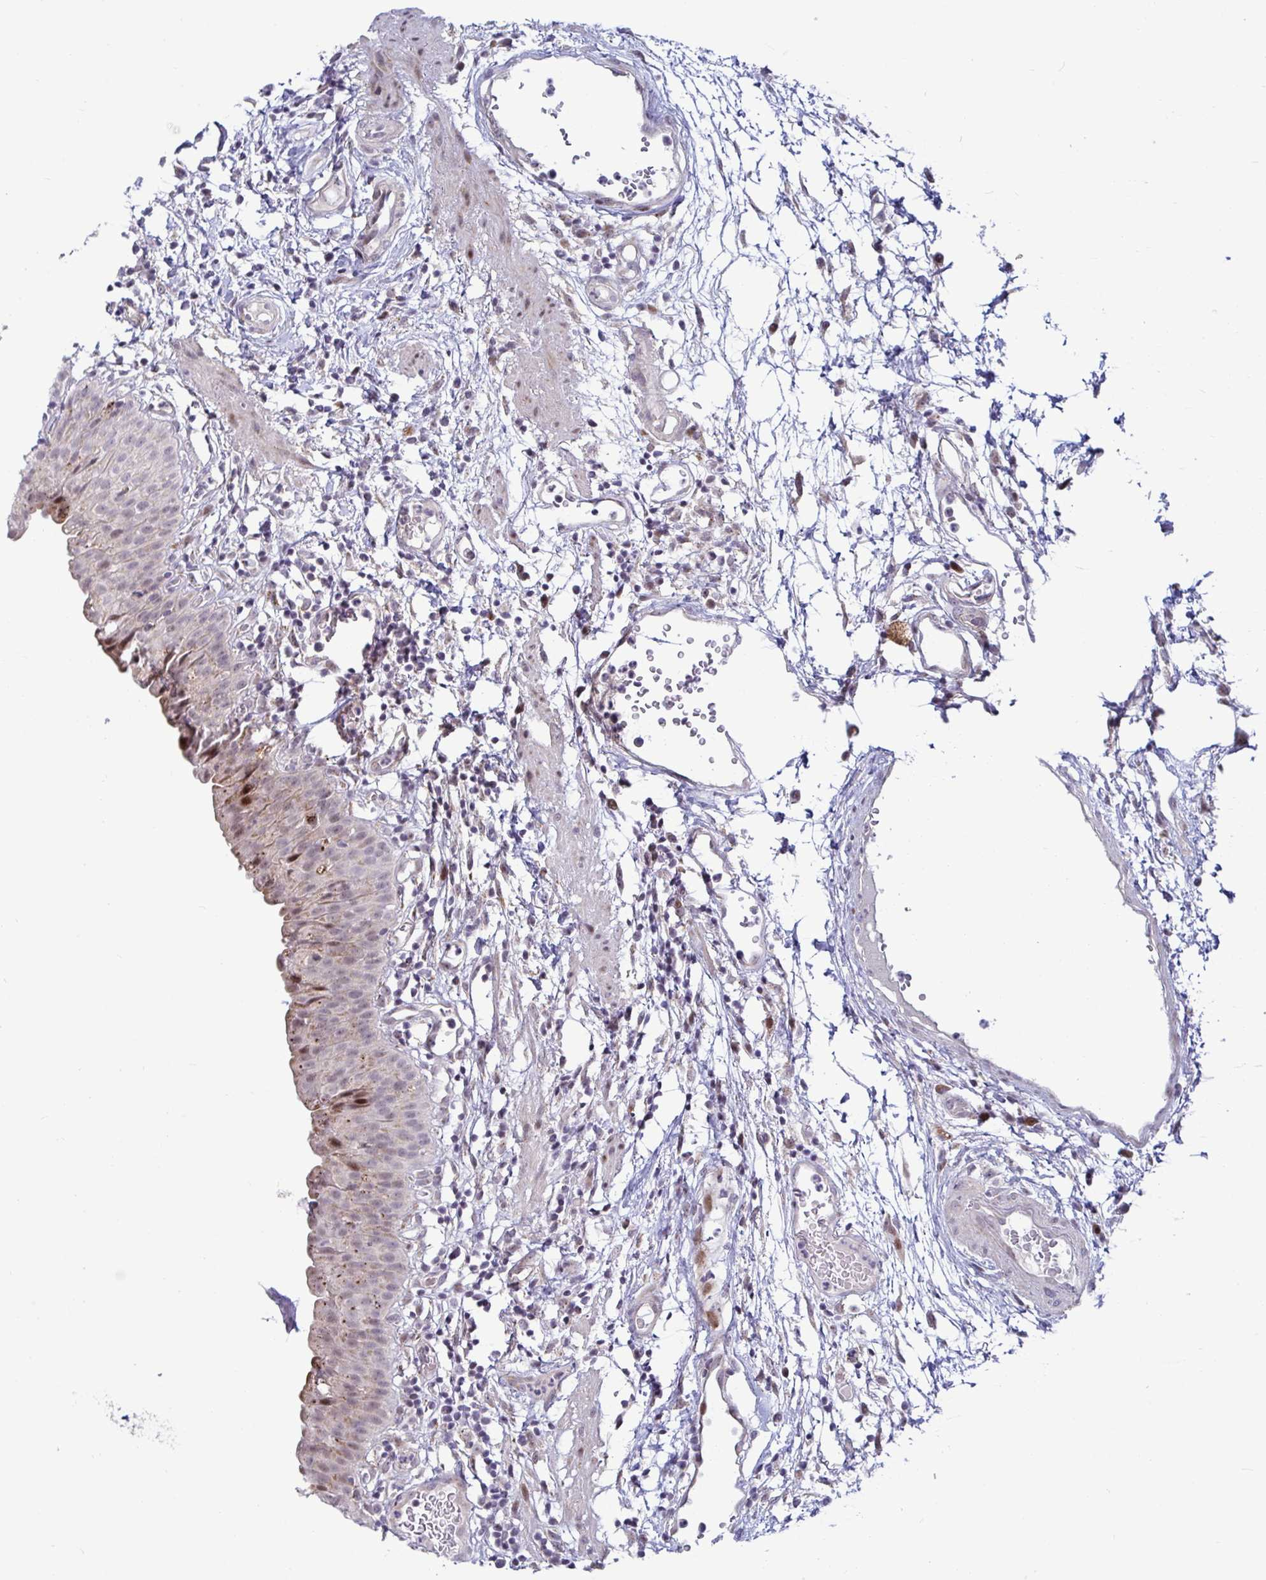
{"staining": {"intensity": "moderate", "quantity": "<25%", "location": "nuclear"}, "tissue": "urinary bladder", "cell_type": "Urothelial cells", "image_type": "normal", "snomed": [{"axis": "morphology", "description": "Normal tissue, NOS"}, {"axis": "morphology", "description": "Inflammation, NOS"}, {"axis": "topography", "description": "Urinary bladder"}], "caption": "Moderate nuclear protein expression is appreciated in approximately <25% of urothelial cells in urinary bladder.", "gene": "DZIP1", "patient": {"sex": "male", "age": 57}}